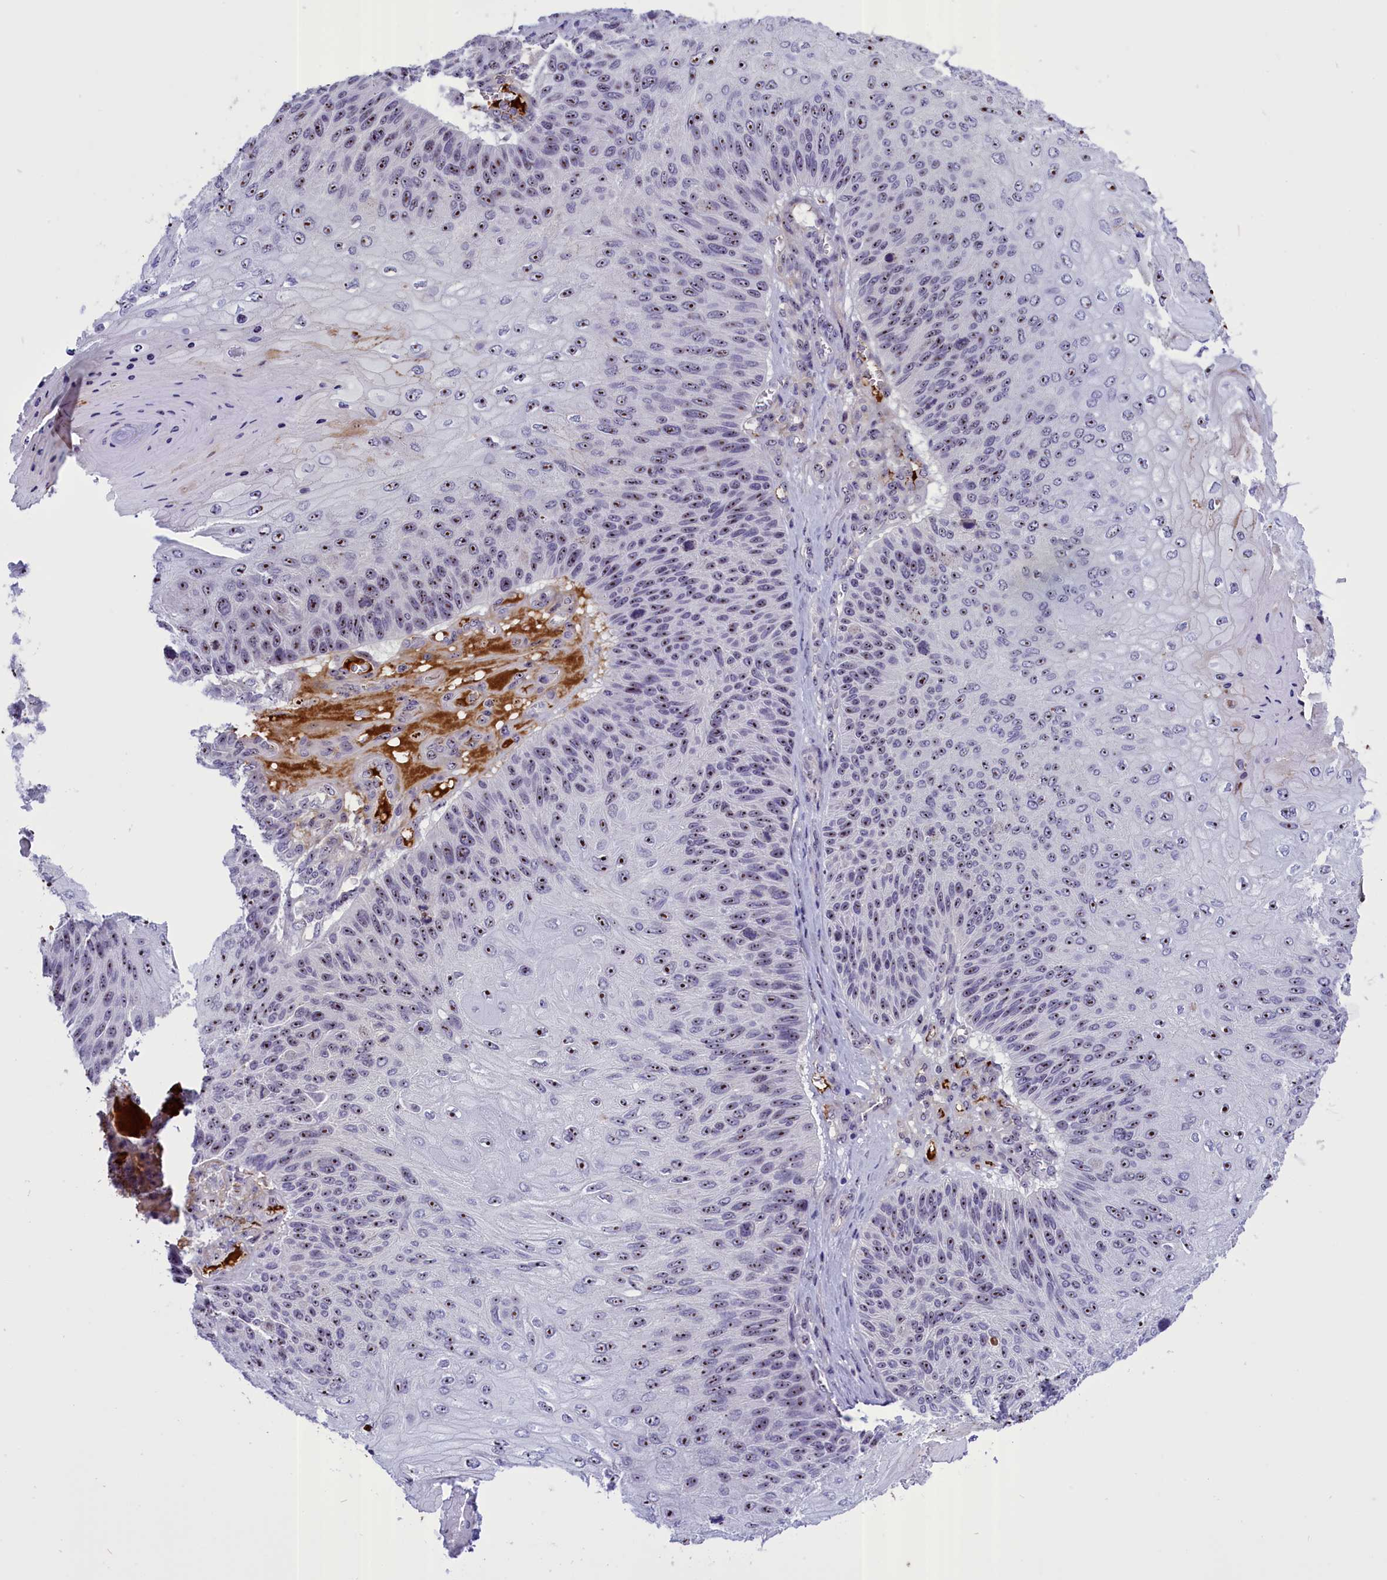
{"staining": {"intensity": "strong", "quantity": "25%-75%", "location": "nuclear"}, "tissue": "skin cancer", "cell_type": "Tumor cells", "image_type": "cancer", "snomed": [{"axis": "morphology", "description": "Squamous cell carcinoma, NOS"}, {"axis": "topography", "description": "Skin"}], "caption": "Immunohistochemistry (DAB (3,3'-diaminobenzidine)) staining of skin squamous cell carcinoma exhibits strong nuclear protein staining in approximately 25%-75% of tumor cells.", "gene": "TBL3", "patient": {"sex": "female", "age": 88}}